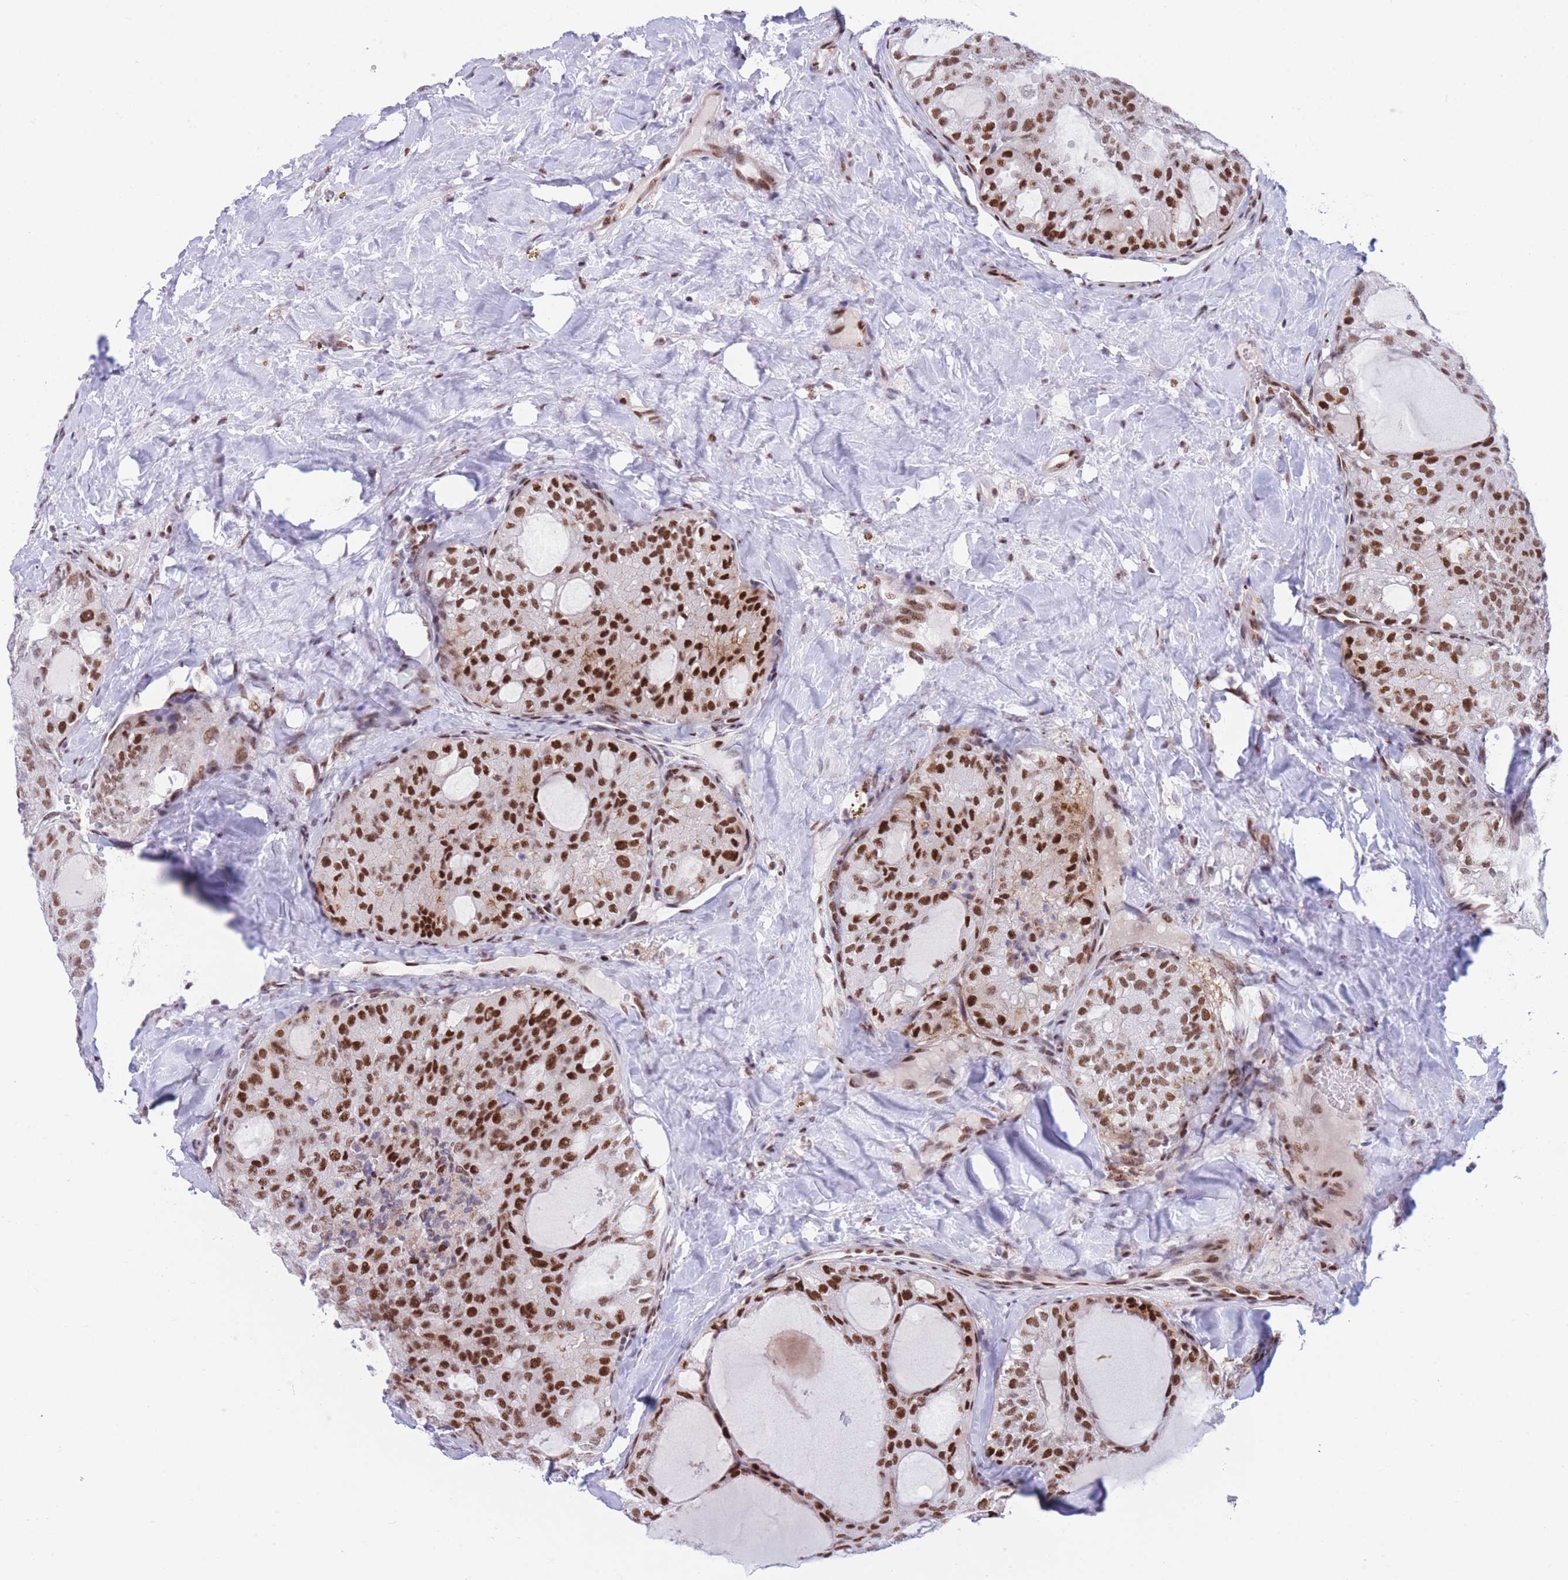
{"staining": {"intensity": "strong", "quantity": "25%-75%", "location": "nuclear"}, "tissue": "thyroid cancer", "cell_type": "Tumor cells", "image_type": "cancer", "snomed": [{"axis": "morphology", "description": "Follicular adenoma carcinoma, NOS"}, {"axis": "topography", "description": "Thyroid gland"}], "caption": "Strong nuclear positivity for a protein is seen in about 25%-75% of tumor cells of thyroid cancer (follicular adenoma carcinoma) using immunohistochemistry (IHC).", "gene": "DNAJC3", "patient": {"sex": "male", "age": 75}}